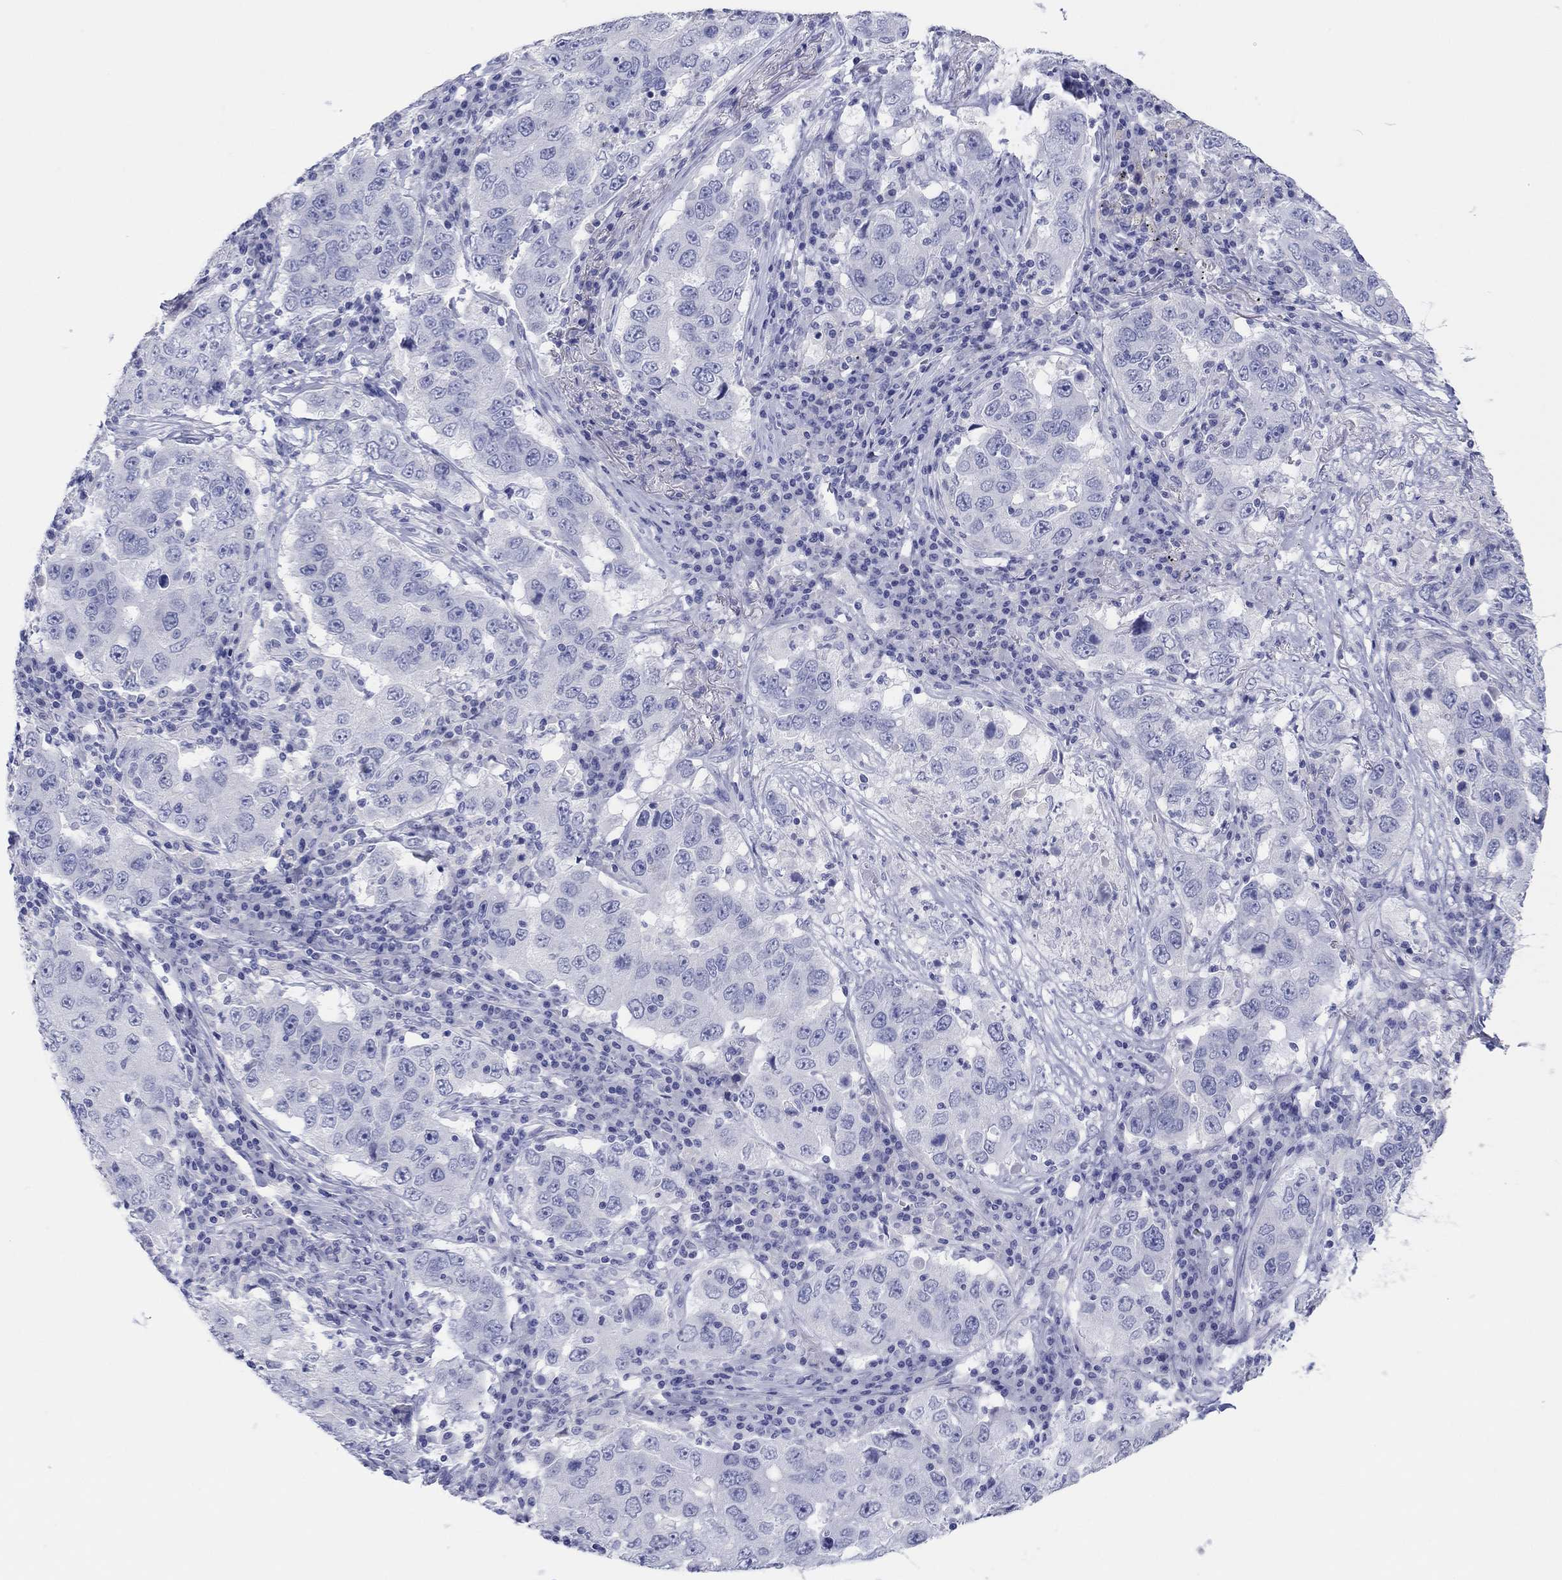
{"staining": {"intensity": "negative", "quantity": "none", "location": "none"}, "tissue": "lung cancer", "cell_type": "Tumor cells", "image_type": "cancer", "snomed": [{"axis": "morphology", "description": "Adenocarcinoma, NOS"}, {"axis": "topography", "description": "Lung"}], "caption": "Photomicrograph shows no significant protein expression in tumor cells of lung adenocarcinoma. (Brightfield microscopy of DAB immunohistochemistry (IHC) at high magnification).", "gene": "ERICH3", "patient": {"sex": "male", "age": 73}}